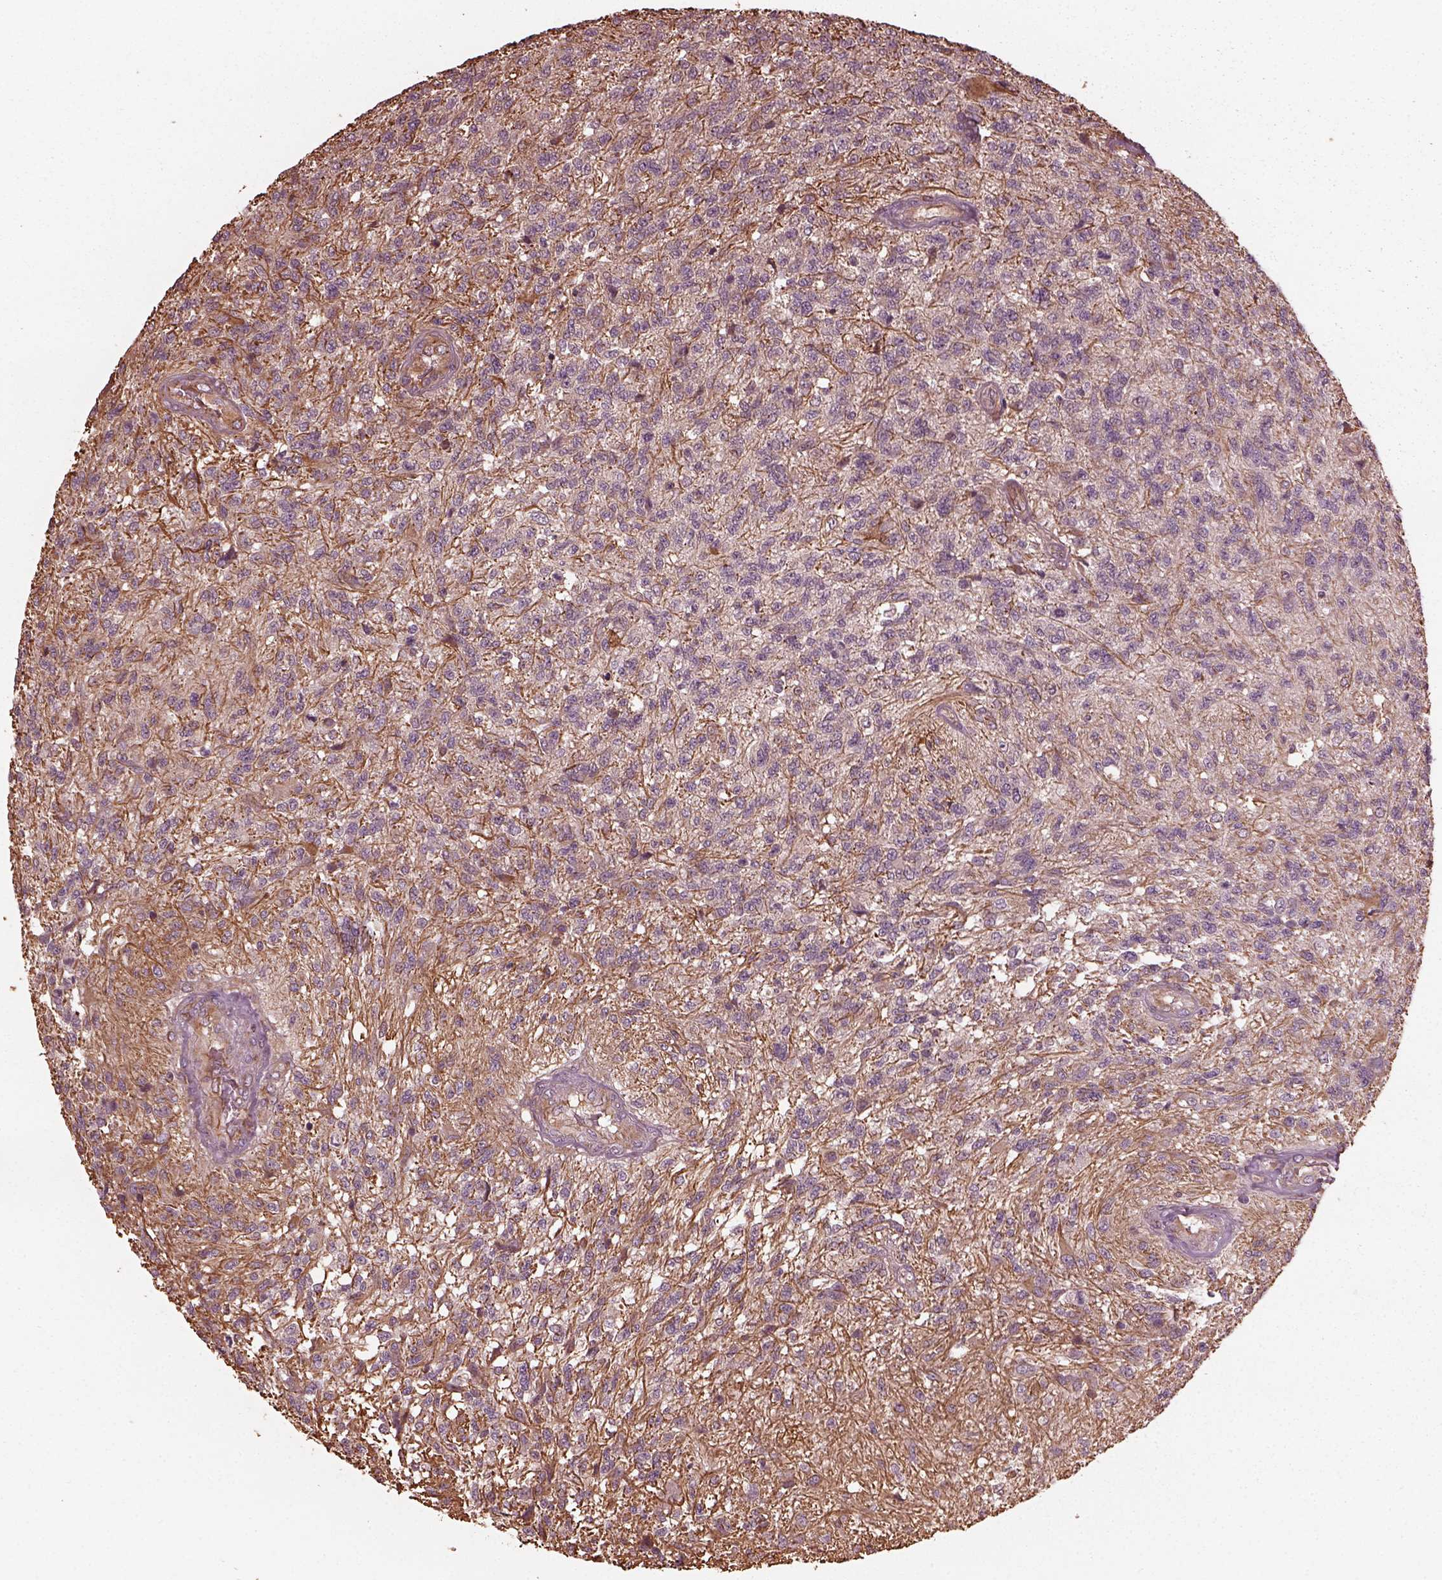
{"staining": {"intensity": "negative", "quantity": "none", "location": "none"}, "tissue": "glioma", "cell_type": "Tumor cells", "image_type": "cancer", "snomed": [{"axis": "morphology", "description": "Glioma, malignant, High grade"}, {"axis": "topography", "description": "Brain"}], "caption": "Immunohistochemical staining of human malignant glioma (high-grade) demonstrates no significant staining in tumor cells.", "gene": "GTPBP1", "patient": {"sex": "male", "age": 56}}